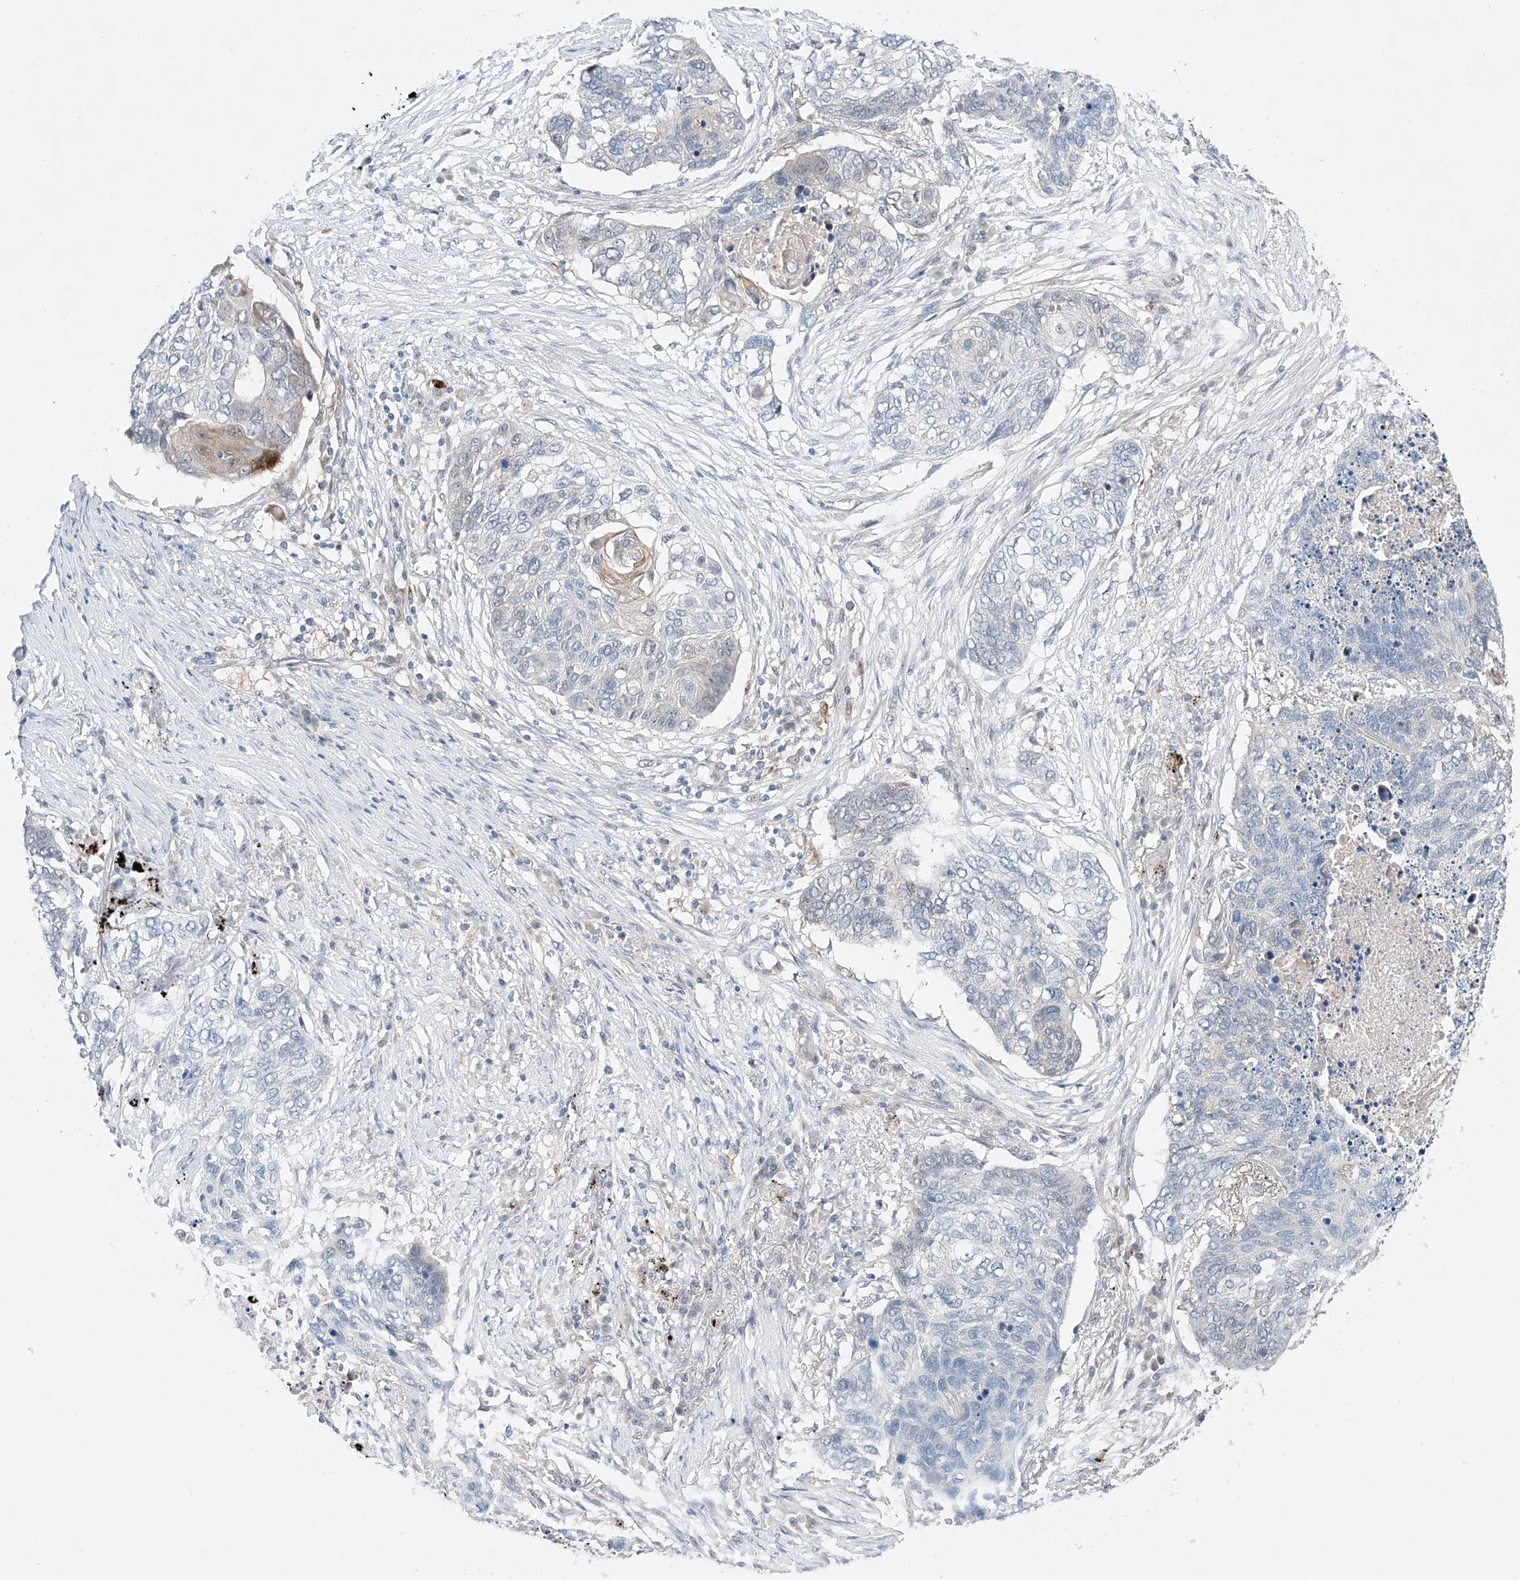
{"staining": {"intensity": "negative", "quantity": "none", "location": "none"}, "tissue": "lung cancer", "cell_type": "Tumor cells", "image_type": "cancer", "snomed": [{"axis": "morphology", "description": "Squamous cell carcinoma, NOS"}, {"axis": "topography", "description": "Lung"}], "caption": "DAB immunohistochemical staining of lung cancer (squamous cell carcinoma) exhibits no significant positivity in tumor cells.", "gene": "CLDND1", "patient": {"sex": "female", "age": 63}}